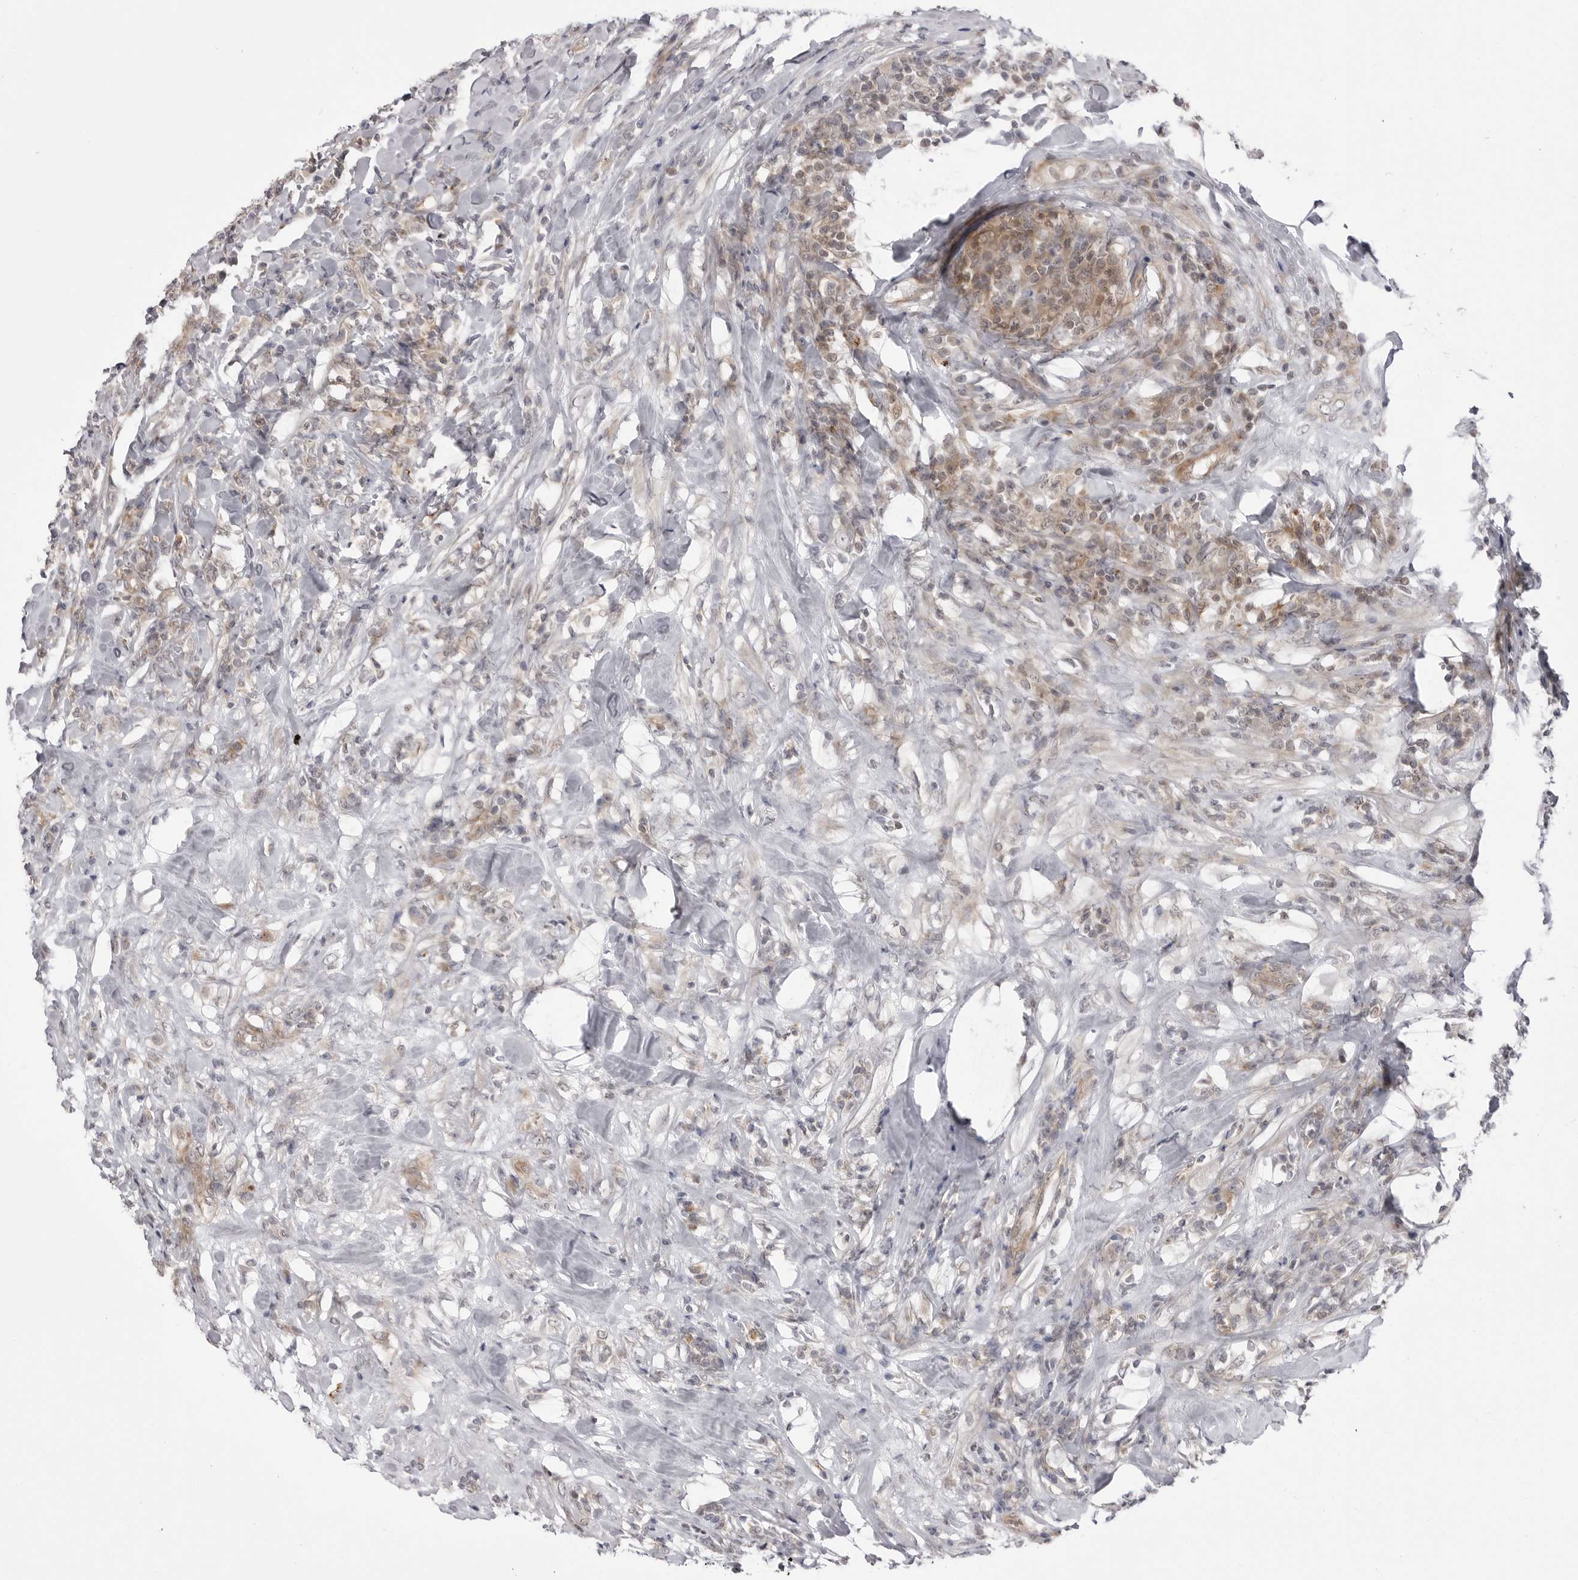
{"staining": {"intensity": "weak", "quantity": "25%-75%", "location": "cytoplasmic/membranous"}, "tissue": "breast cancer", "cell_type": "Tumor cells", "image_type": "cancer", "snomed": [{"axis": "morphology", "description": "Duct carcinoma"}, {"axis": "topography", "description": "Breast"}], "caption": "A micrograph showing weak cytoplasmic/membranous positivity in about 25%-75% of tumor cells in breast cancer (infiltrating ductal carcinoma), as visualized by brown immunohistochemical staining.", "gene": "CCDC18", "patient": {"sex": "female", "age": 37}}